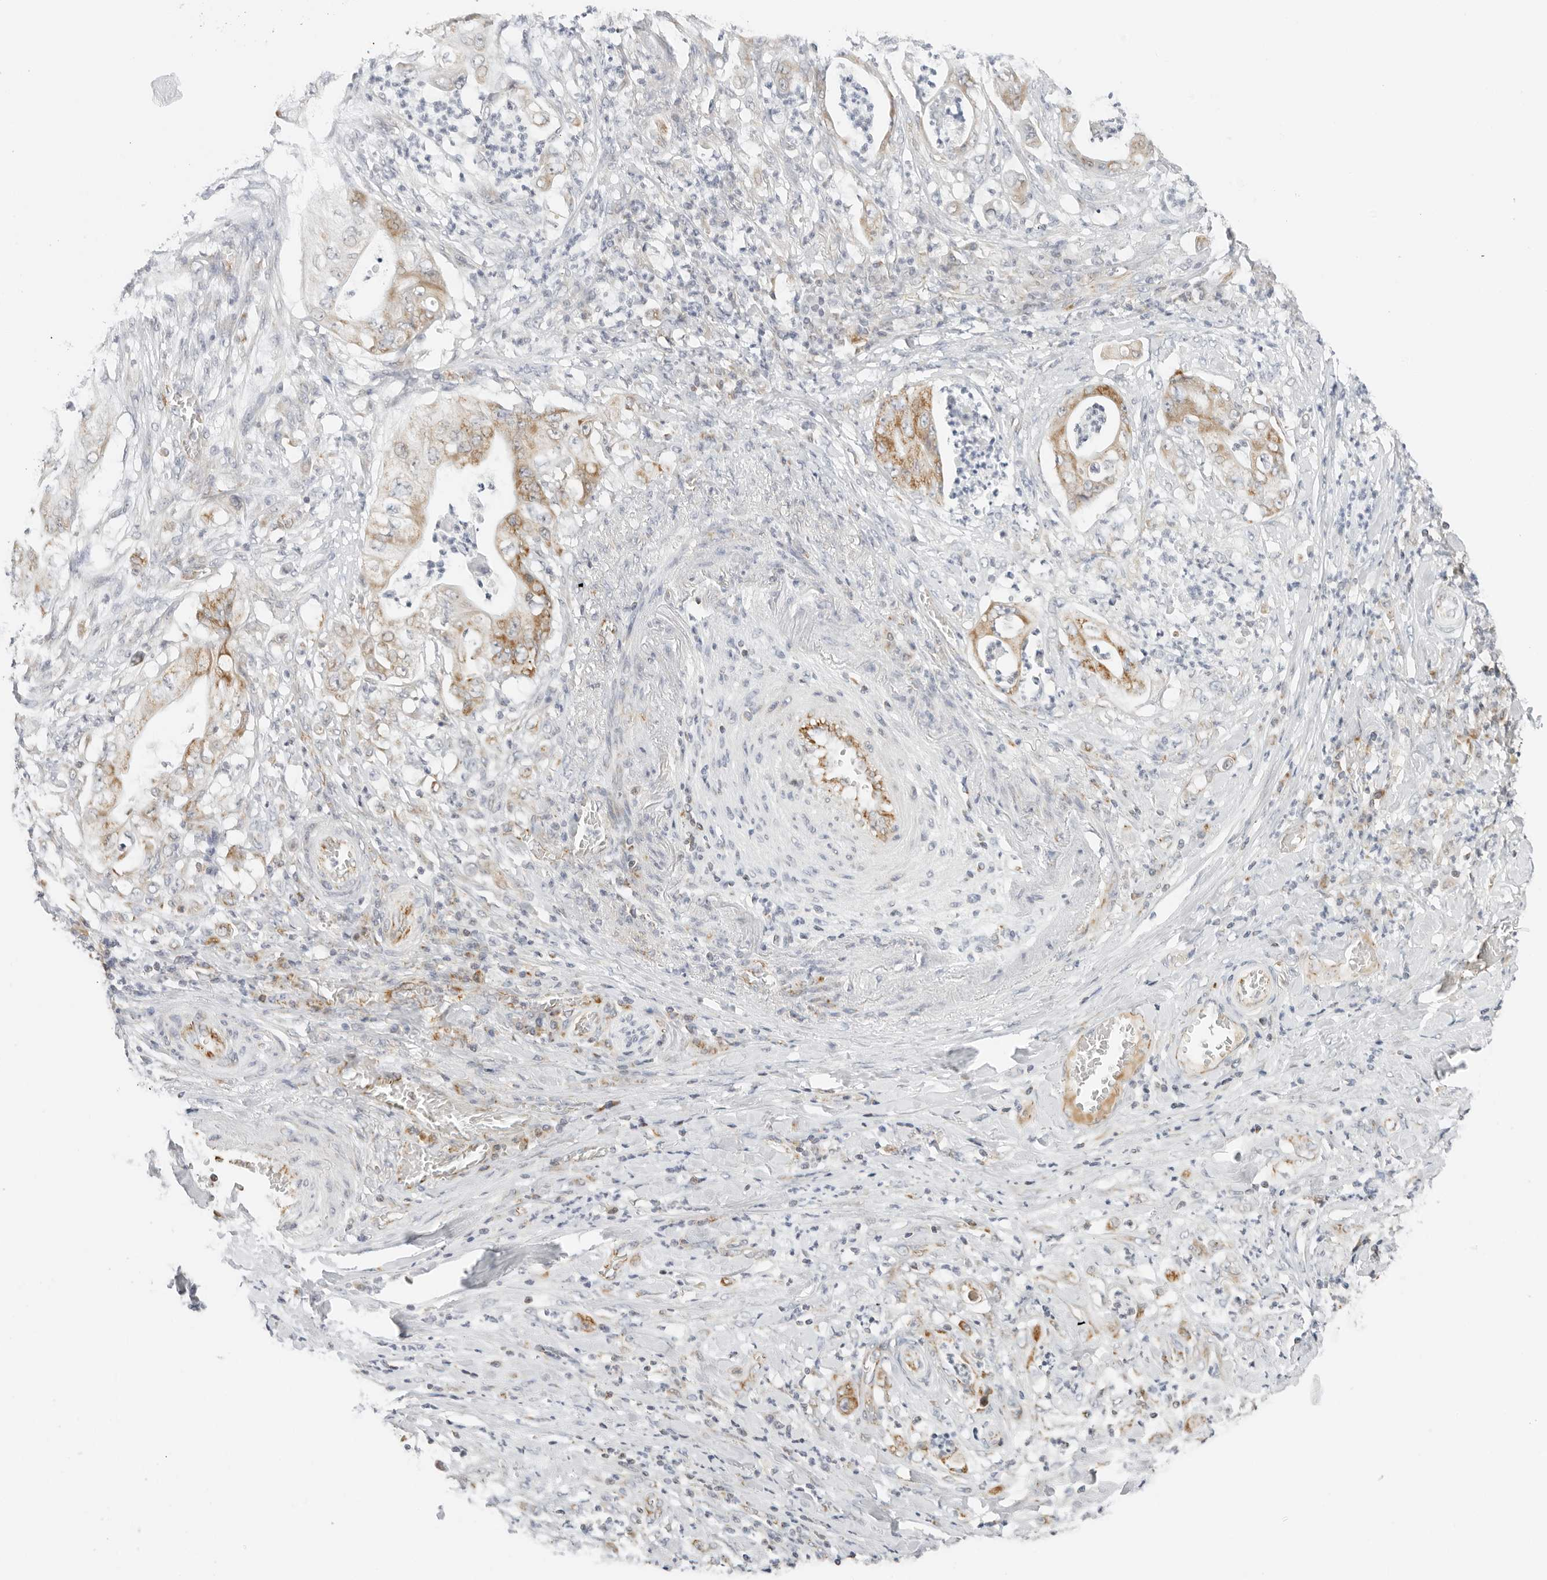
{"staining": {"intensity": "moderate", "quantity": "25%-75%", "location": "cytoplasmic/membranous"}, "tissue": "stomach cancer", "cell_type": "Tumor cells", "image_type": "cancer", "snomed": [{"axis": "morphology", "description": "Adenocarcinoma, NOS"}, {"axis": "topography", "description": "Stomach"}], "caption": "Human adenocarcinoma (stomach) stained with a protein marker exhibits moderate staining in tumor cells.", "gene": "RC3H1", "patient": {"sex": "female", "age": 73}}